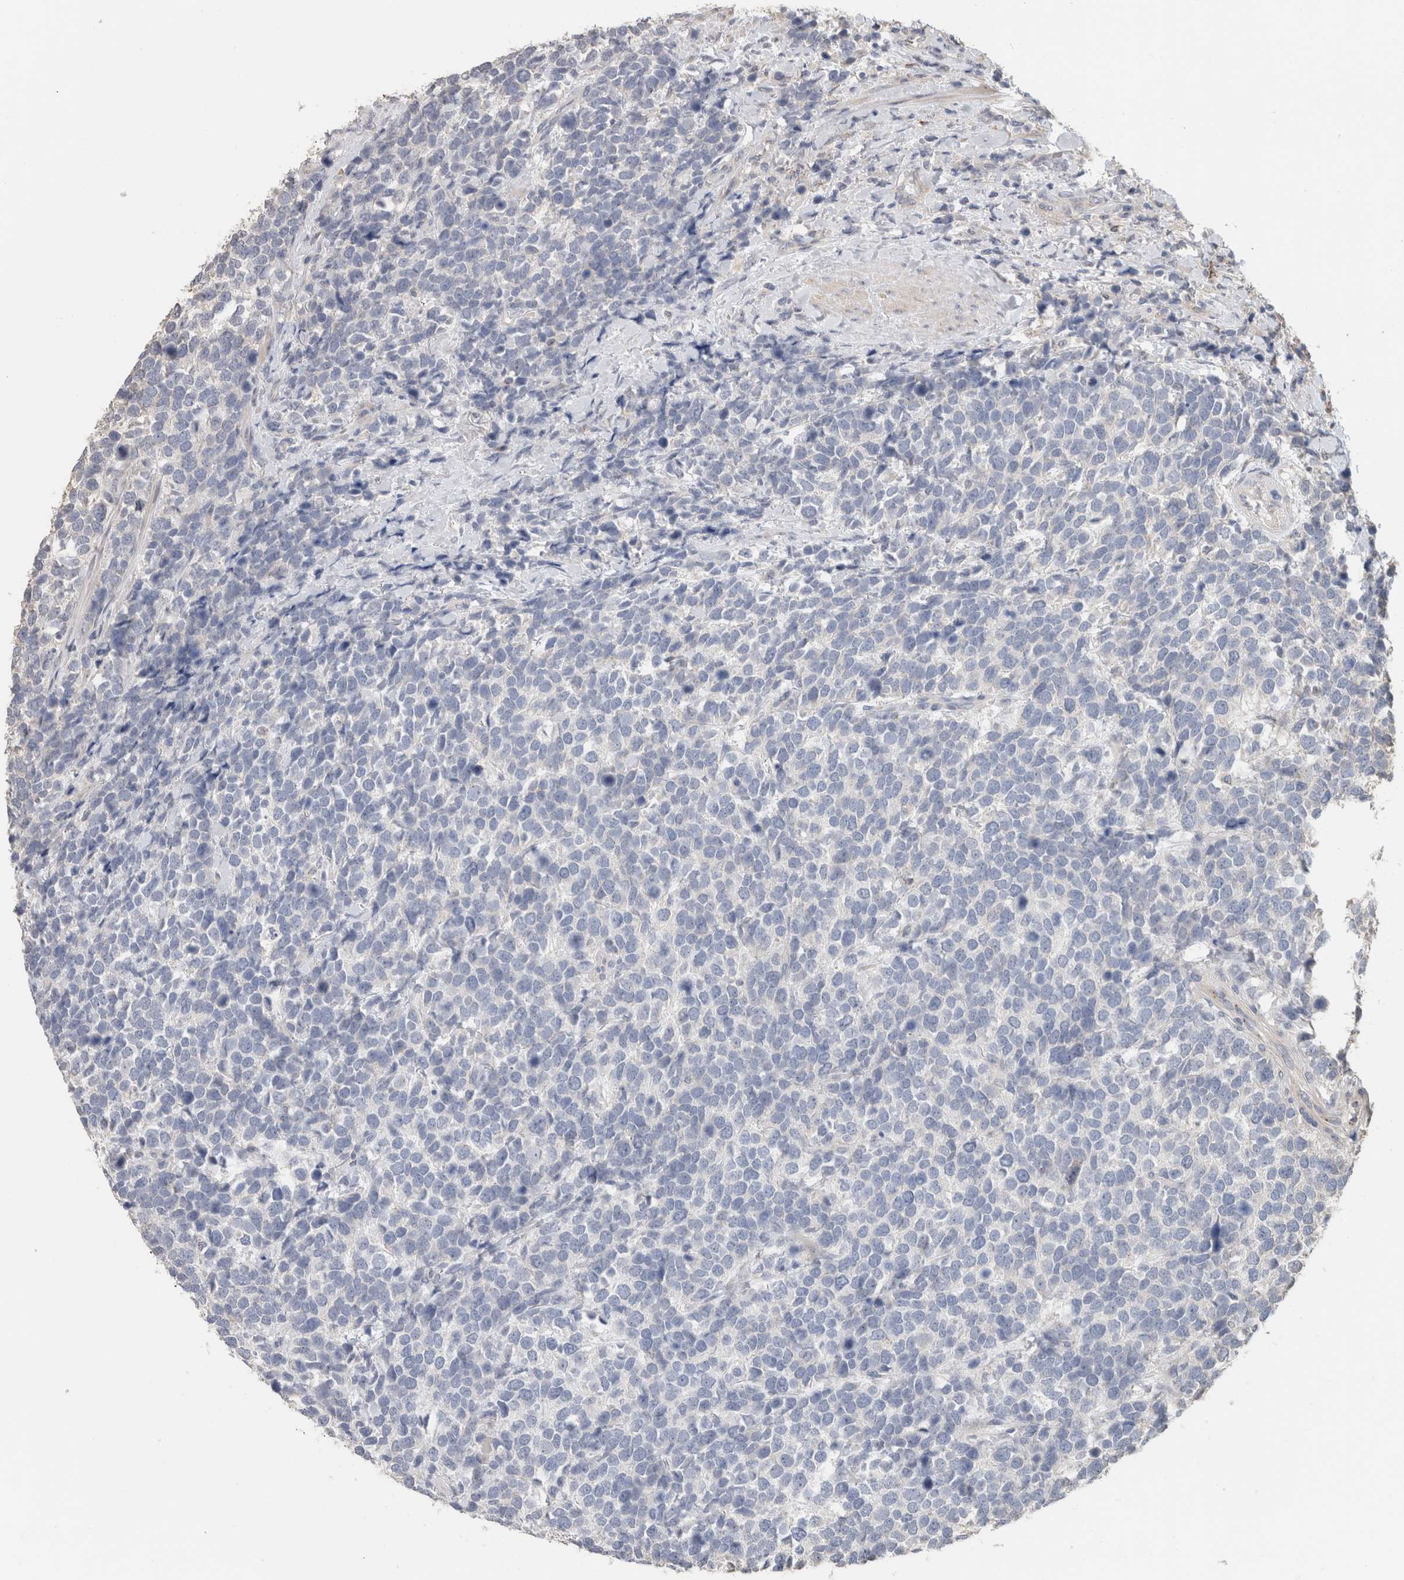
{"staining": {"intensity": "negative", "quantity": "none", "location": "none"}, "tissue": "urothelial cancer", "cell_type": "Tumor cells", "image_type": "cancer", "snomed": [{"axis": "morphology", "description": "Urothelial carcinoma, High grade"}, {"axis": "topography", "description": "Urinary bladder"}], "caption": "There is no significant expression in tumor cells of high-grade urothelial carcinoma.", "gene": "CLIP1", "patient": {"sex": "female", "age": 82}}